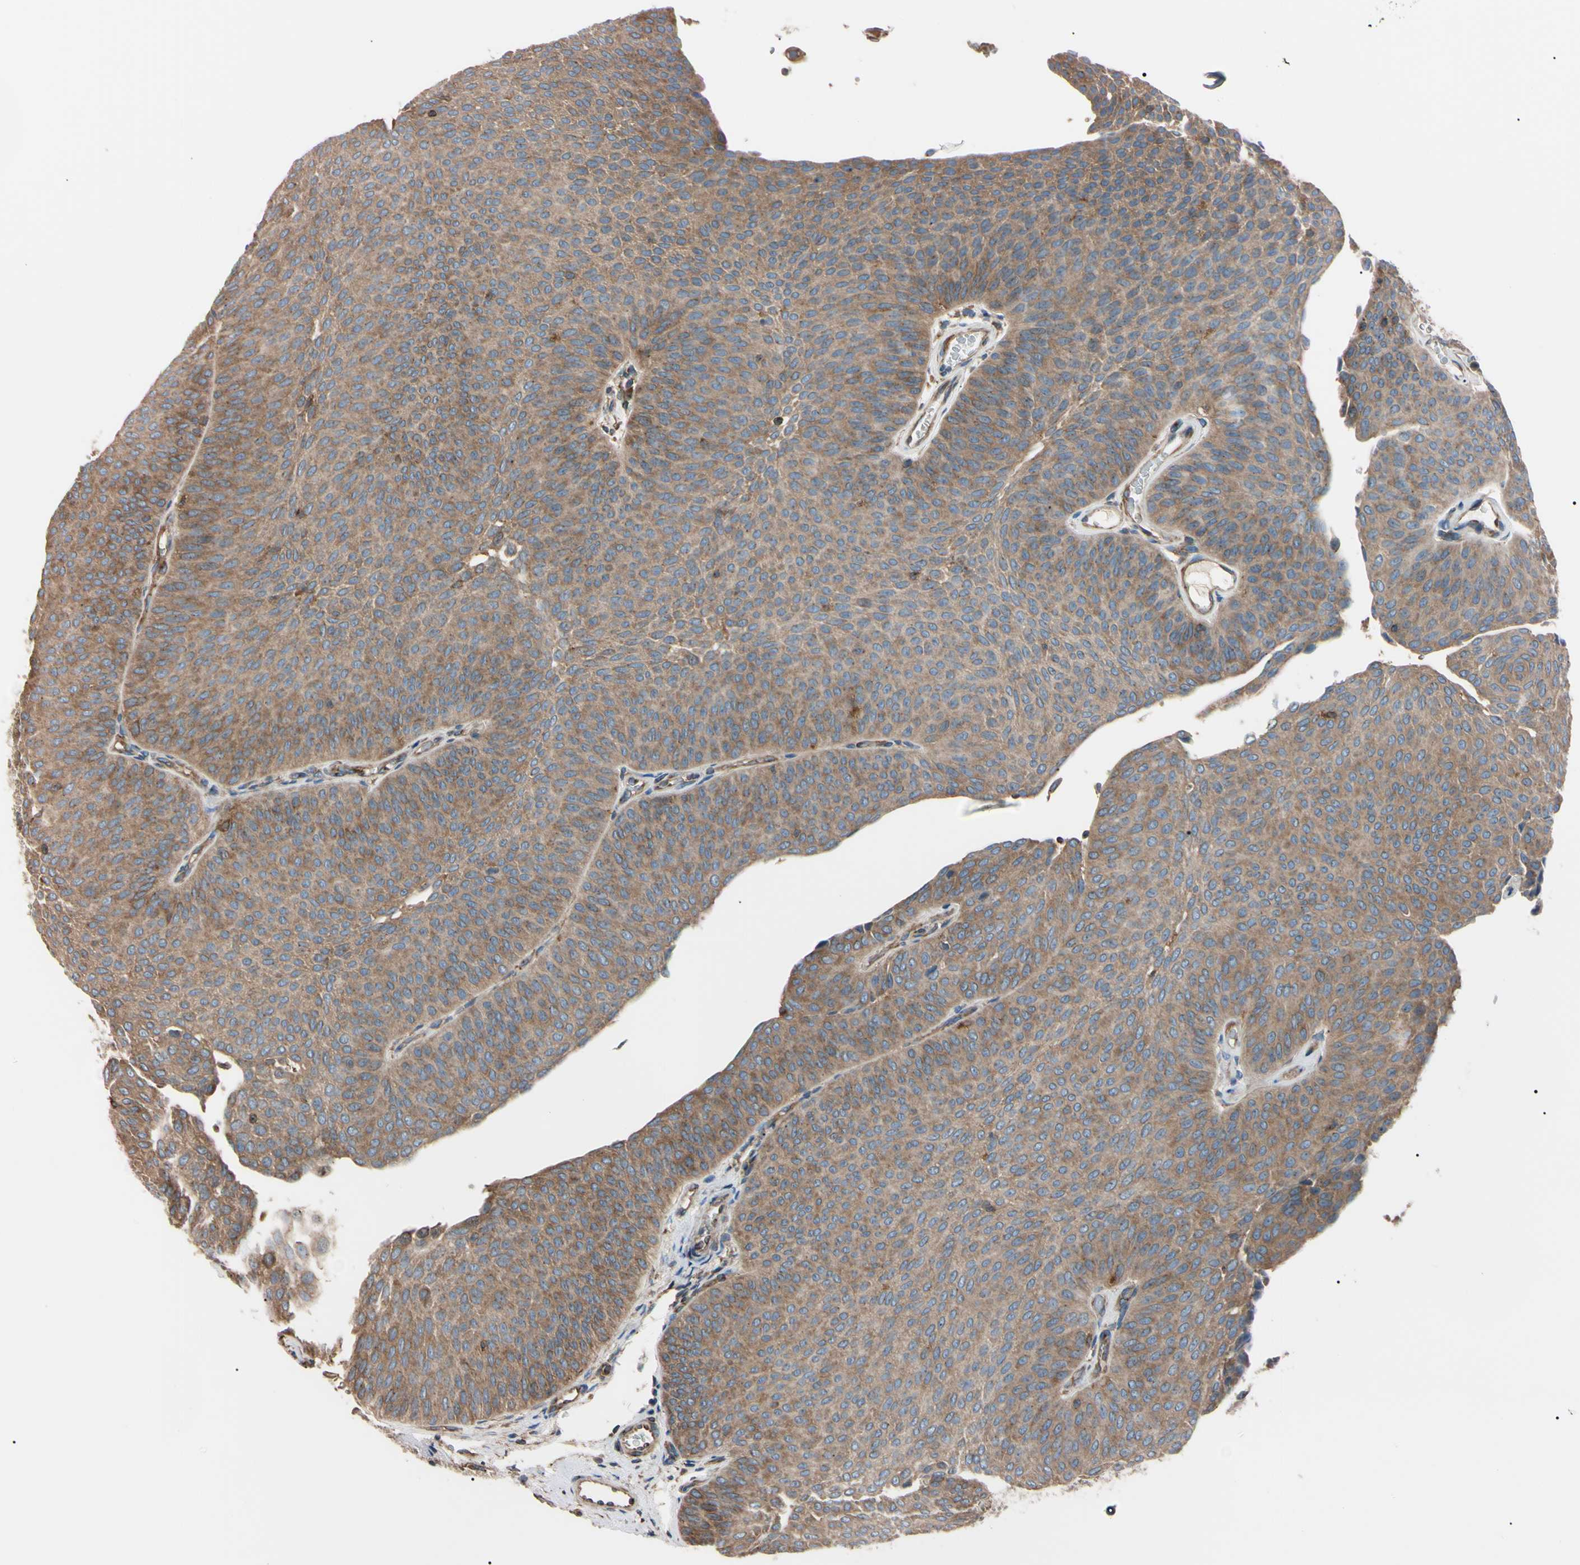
{"staining": {"intensity": "moderate", "quantity": ">75%", "location": "cytoplasmic/membranous"}, "tissue": "urothelial cancer", "cell_type": "Tumor cells", "image_type": "cancer", "snomed": [{"axis": "morphology", "description": "Urothelial carcinoma, Low grade"}, {"axis": "topography", "description": "Urinary bladder"}], "caption": "Tumor cells display moderate cytoplasmic/membranous staining in approximately >75% of cells in urothelial cancer.", "gene": "PRKACA", "patient": {"sex": "female", "age": 60}}